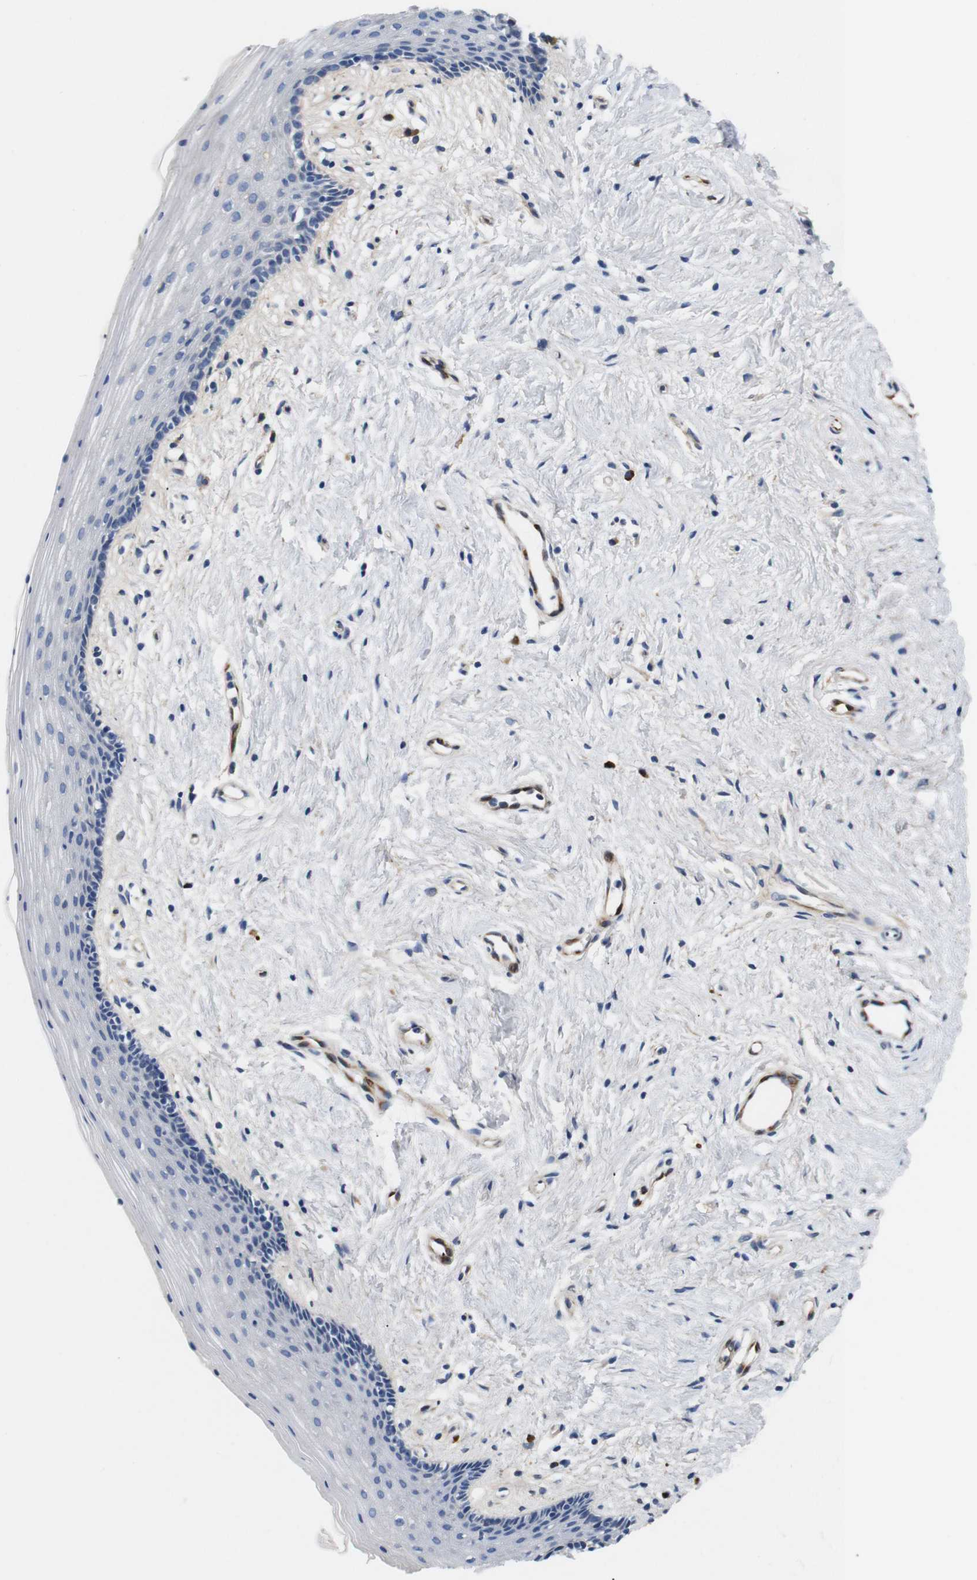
{"staining": {"intensity": "negative", "quantity": "none", "location": "none"}, "tissue": "vagina", "cell_type": "Squamous epithelial cells", "image_type": "normal", "snomed": [{"axis": "morphology", "description": "Normal tissue, NOS"}, {"axis": "topography", "description": "Vagina"}], "caption": "This is an IHC photomicrograph of benign human vagina. There is no expression in squamous epithelial cells.", "gene": "UBE2G2", "patient": {"sex": "female", "age": 44}}